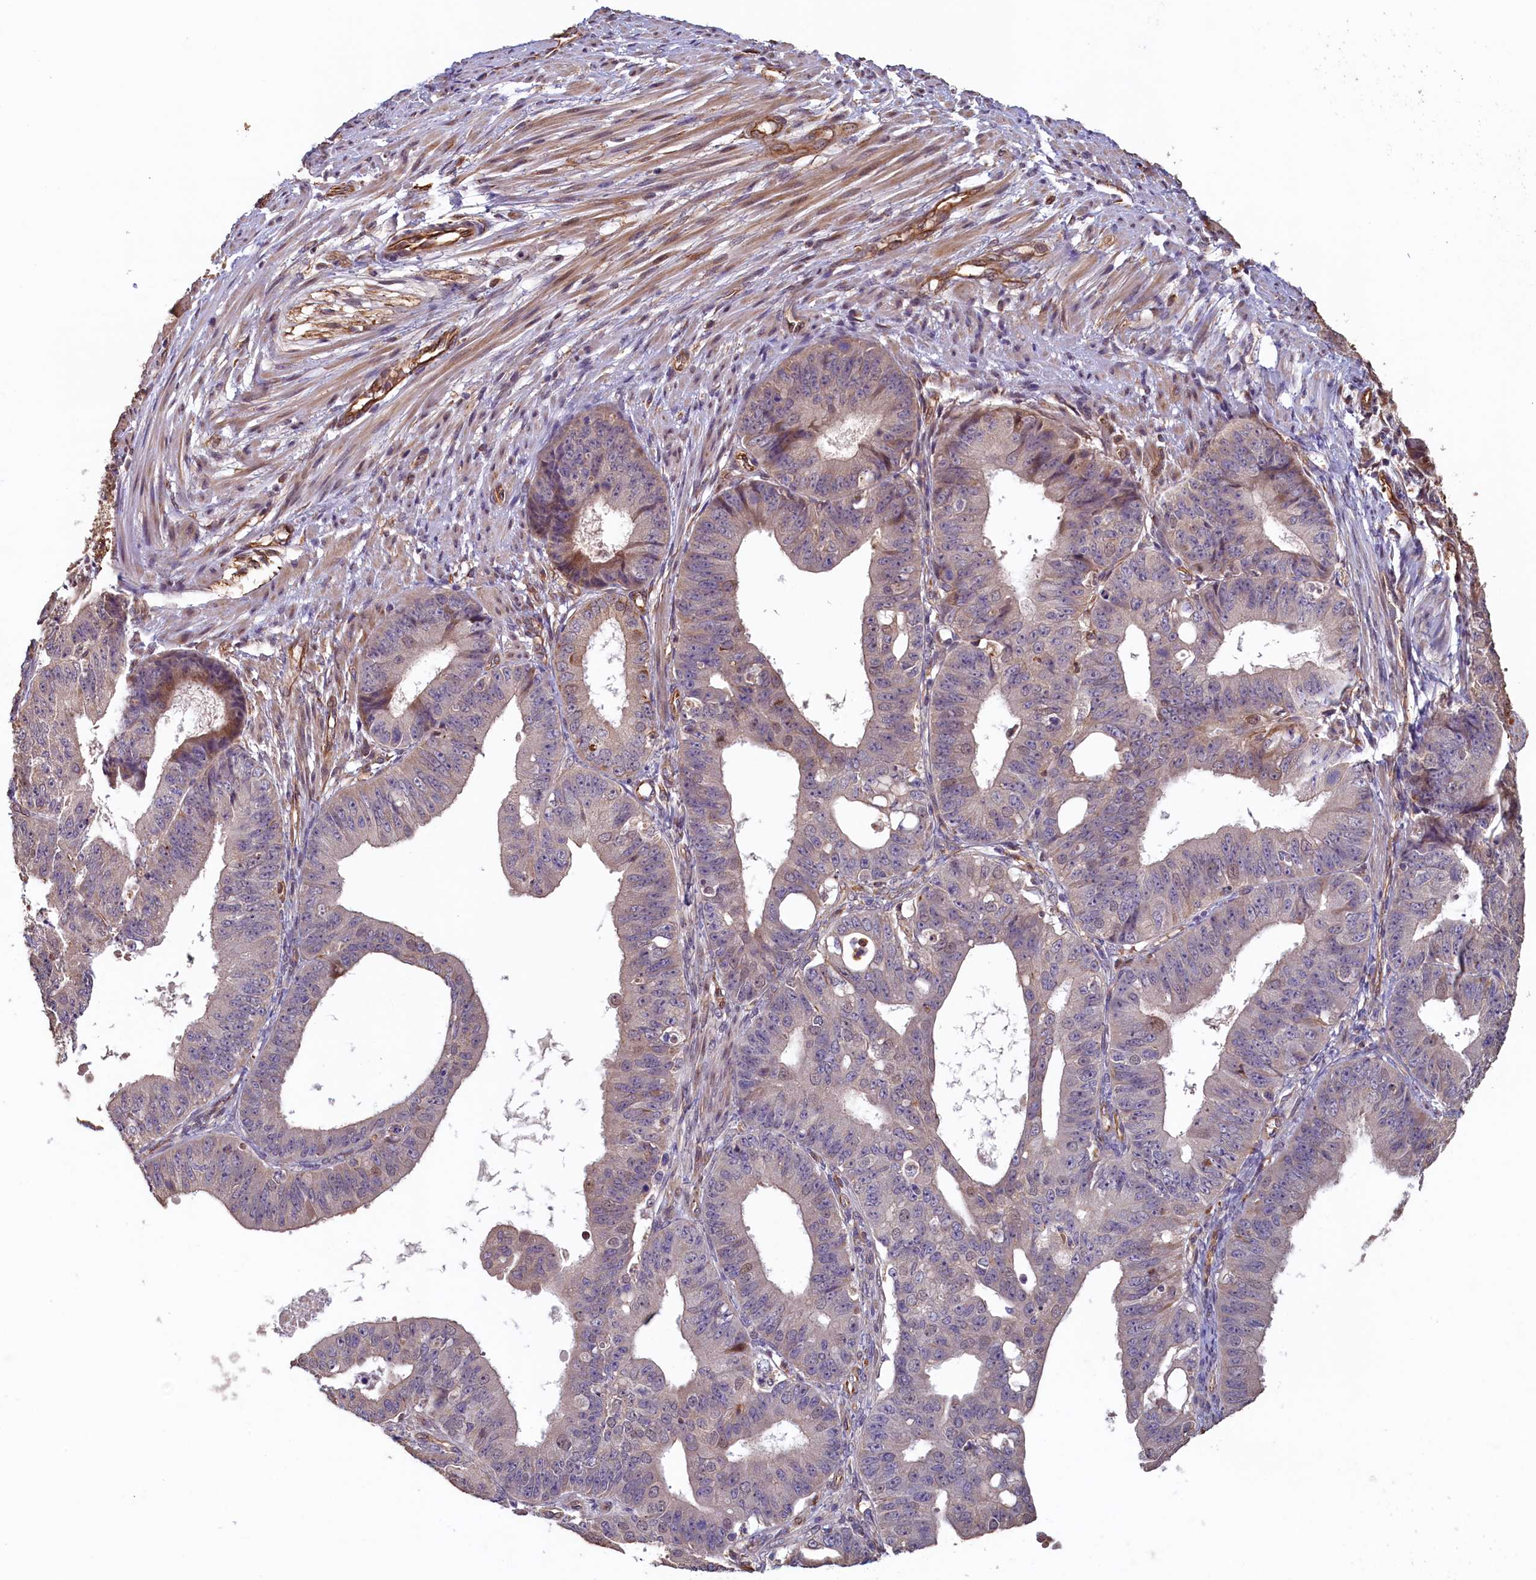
{"staining": {"intensity": "weak", "quantity": "<25%", "location": "cytoplasmic/membranous"}, "tissue": "ovarian cancer", "cell_type": "Tumor cells", "image_type": "cancer", "snomed": [{"axis": "morphology", "description": "Carcinoma, endometroid"}, {"axis": "topography", "description": "Appendix"}, {"axis": "topography", "description": "Ovary"}], "caption": "IHC photomicrograph of neoplastic tissue: human ovarian cancer stained with DAB (3,3'-diaminobenzidine) reveals no significant protein positivity in tumor cells.", "gene": "ACSBG1", "patient": {"sex": "female", "age": 42}}